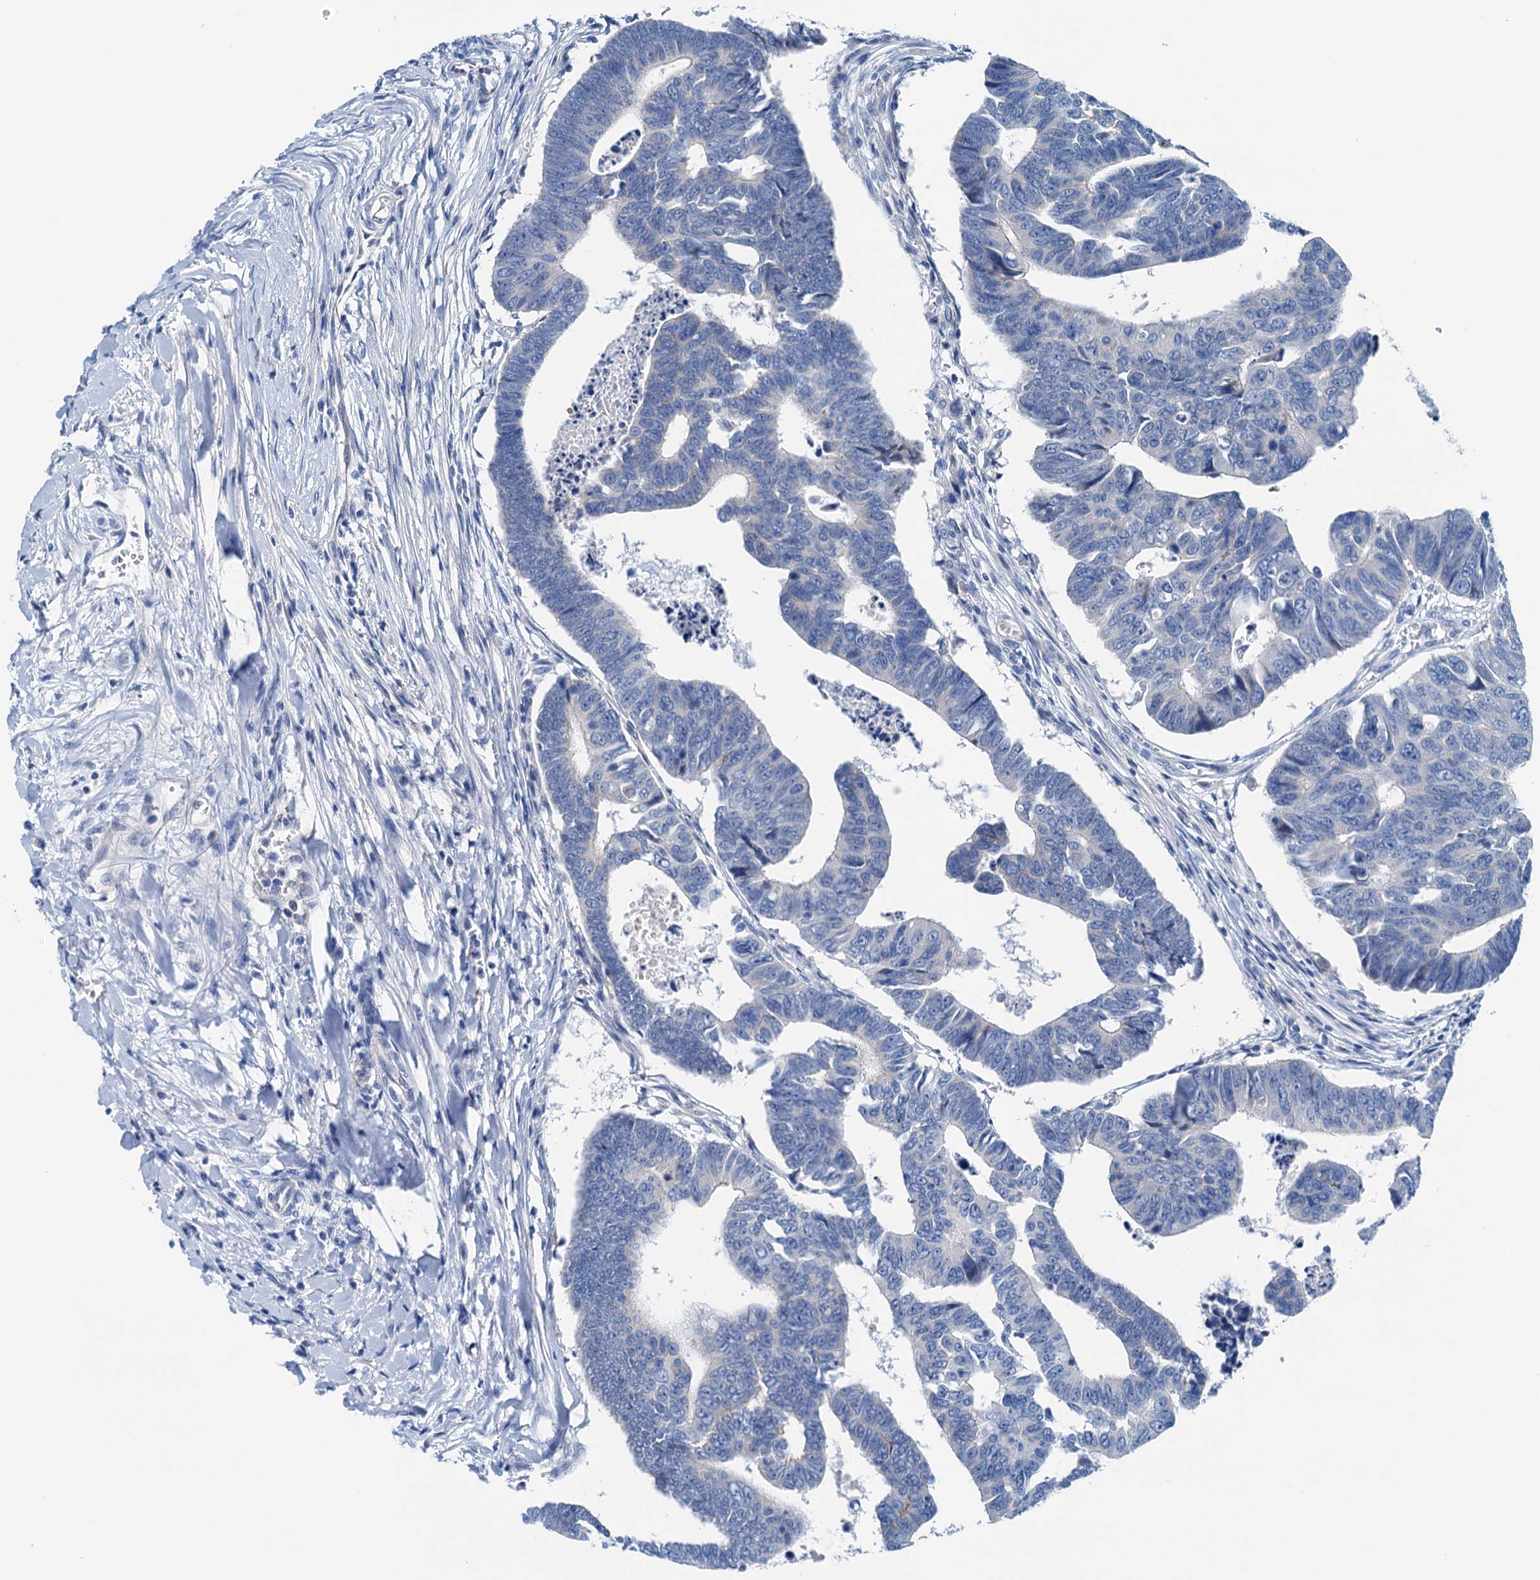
{"staining": {"intensity": "negative", "quantity": "none", "location": "none"}, "tissue": "colorectal cancer", "cell_type": "Tumor cells", "image_type": "cancer", "snomed": [{"axis": "morphology", "description": "Adenocarcinoma, NOS"}, {"axis": "topography", "description": "Rectum"}], "caption": "The immunohistochemistry histopathology image has no significant expression in tumor cells of colorectal cancer (adenocarcinoma) tissue. (Brightfield microscopy of DAB immunohistochemistry (IHC) at high magnification).", "gene": "KNDC1", "patient": {"sex": "female", "age": 65}}